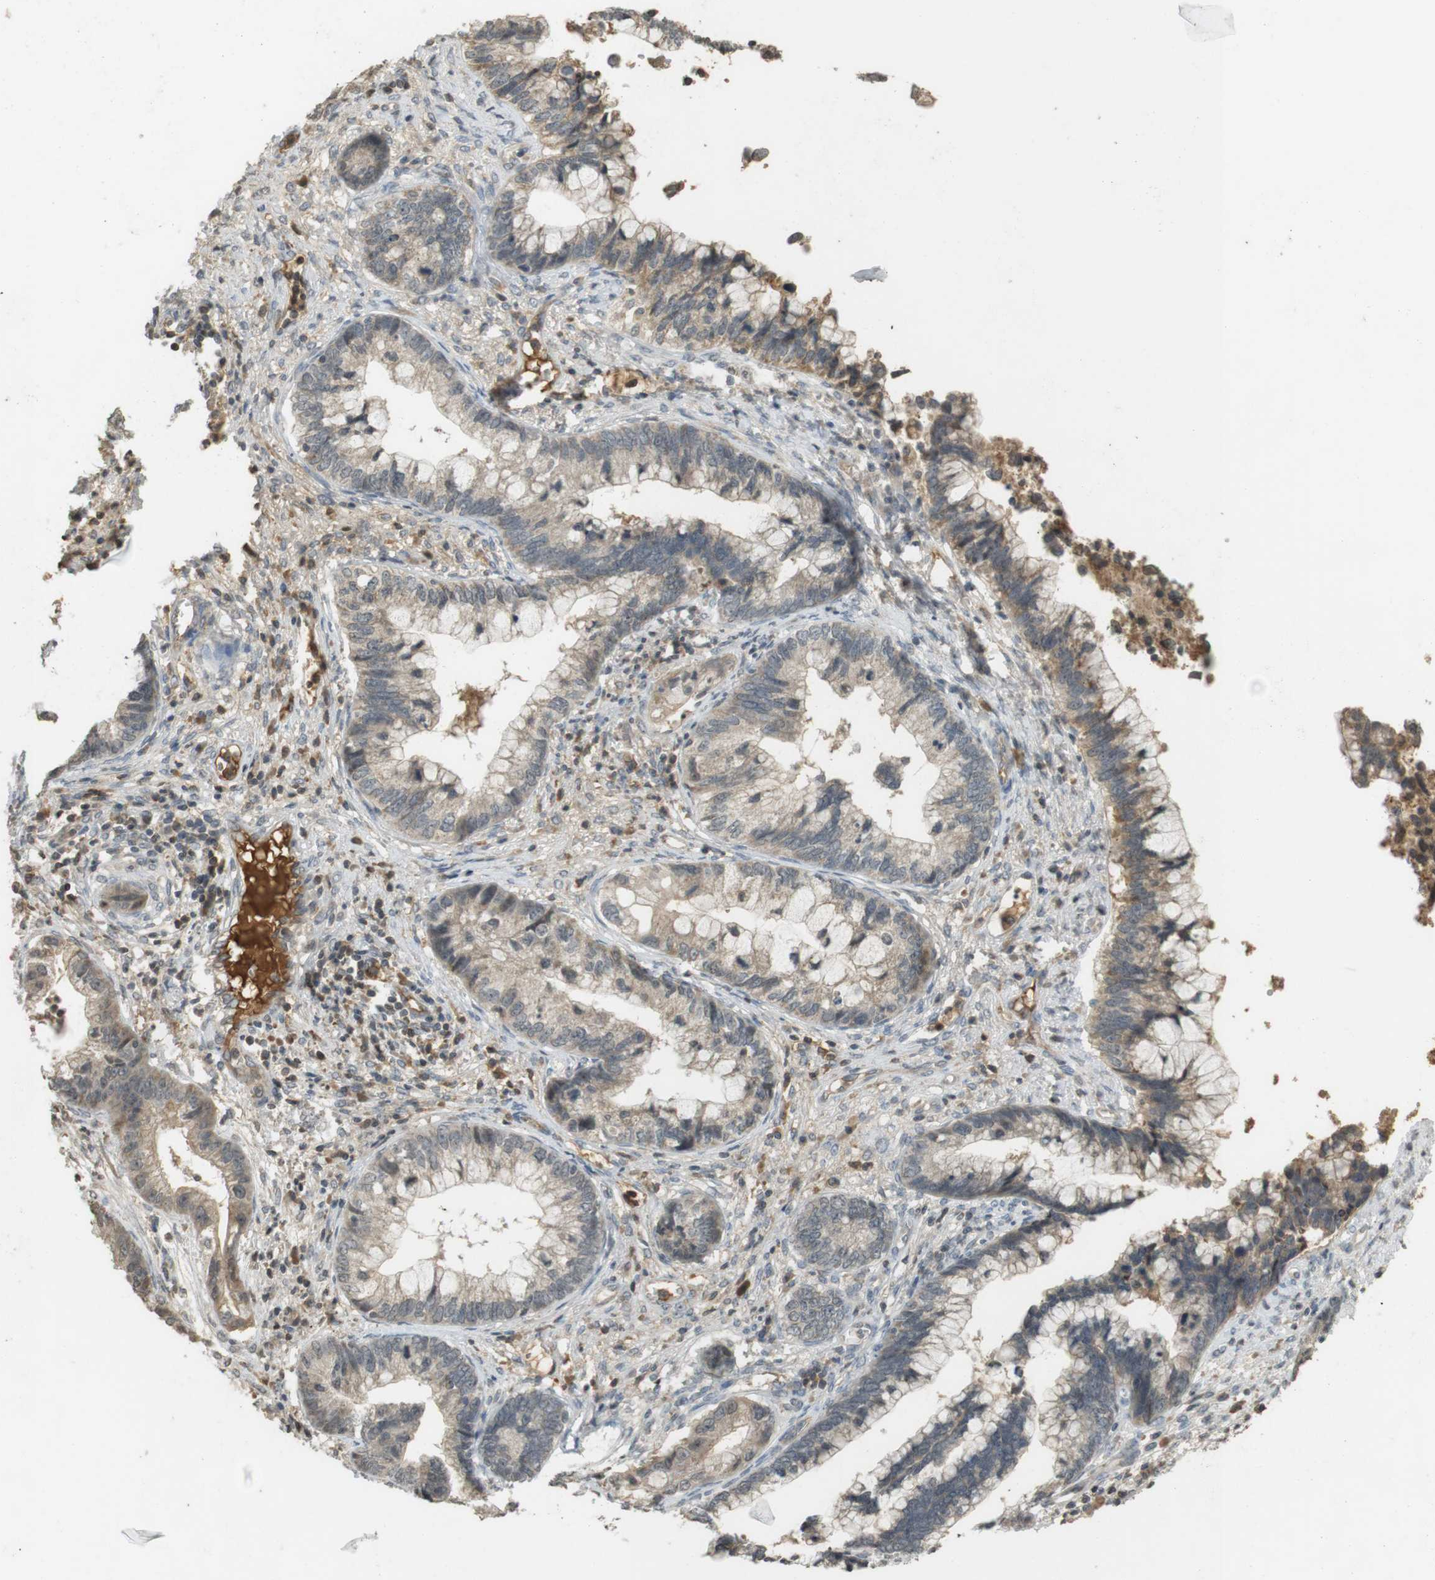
{"staining": {"intensity": "moderate", "quantity": "<25%", "location": "cytoplasmic/membranous"}, "tissue": "cervical cancer", "cell_type": "Tumor cells", "image_type": "cancer", "snomed": [{"axis": "morphology", "description": "Adenocarcinoma, NOS"}, {"axis": "topography", "description": "Cervix"}], "caption": "Approximately <25% of tumor cells in cervical cancer demonstrate moderate cytoplasmic/membranous protein expression as visualized by brown immunohistochemical staining.", "gene": "SRR", "patient": {"sex": "female", "age": 44}}